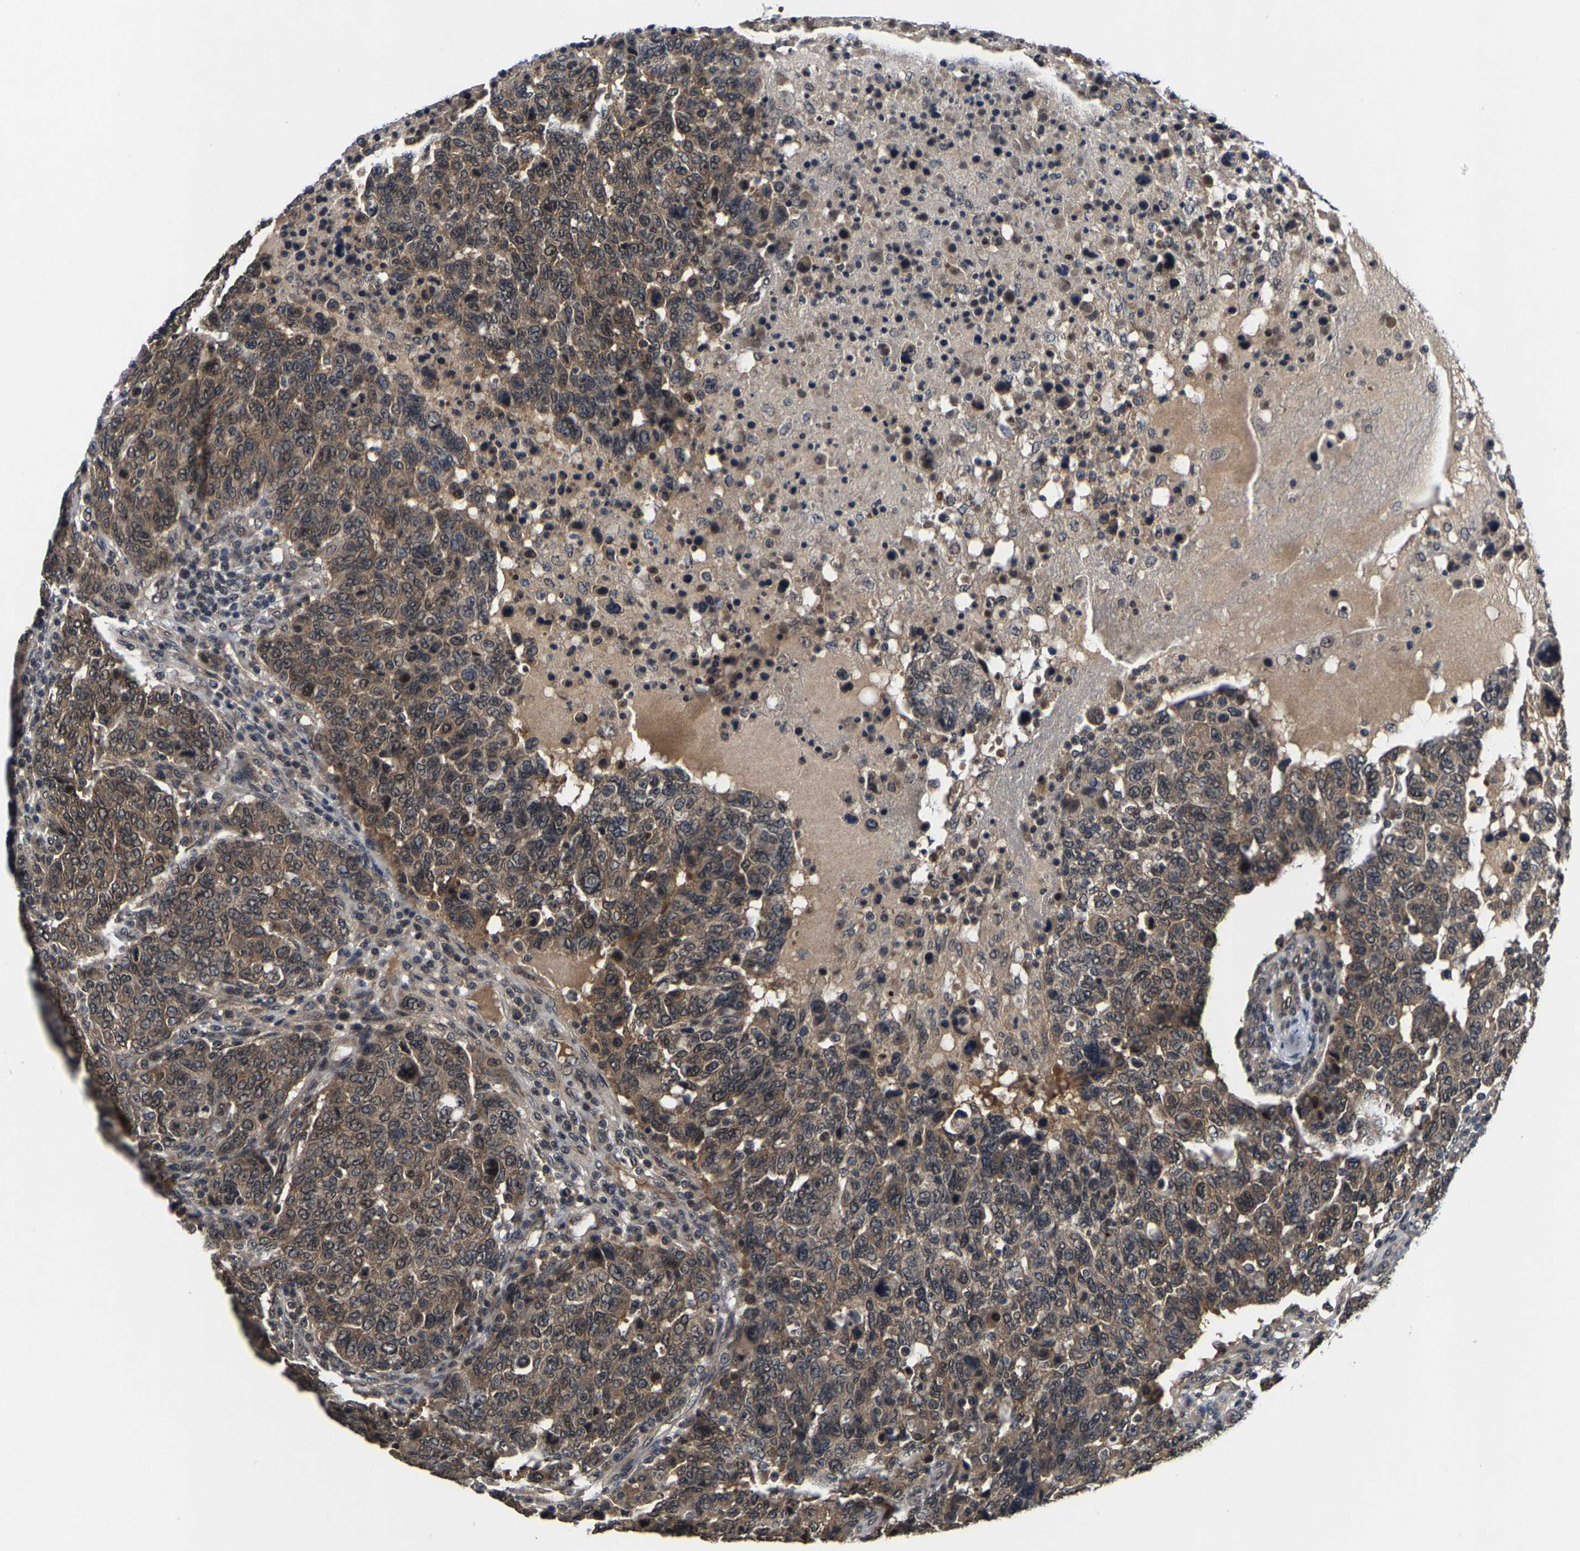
{"staining": {"intensity": "moderate", "quantity": ">75%", "location": "cytoplasmic/membranous,nuclear"}, "tissue": "breast cancer", "cell_type": "Tumor cells", "image_type": "cancer", "snomed": [{"axis": "morphology", "description": "Duct carcinoma"}, {"axis": "topography", "description": "Breast"}], "caption": "Moderate cytoplasmic/membranous and nuclear expression for a protein is appreciated in about >75% of tumor cells of breast cancer (invasive ductal carcinoma) using immunohistochemistry.", "gene": "HUWE1", "patient": {"sex": "female", "age": 37}}